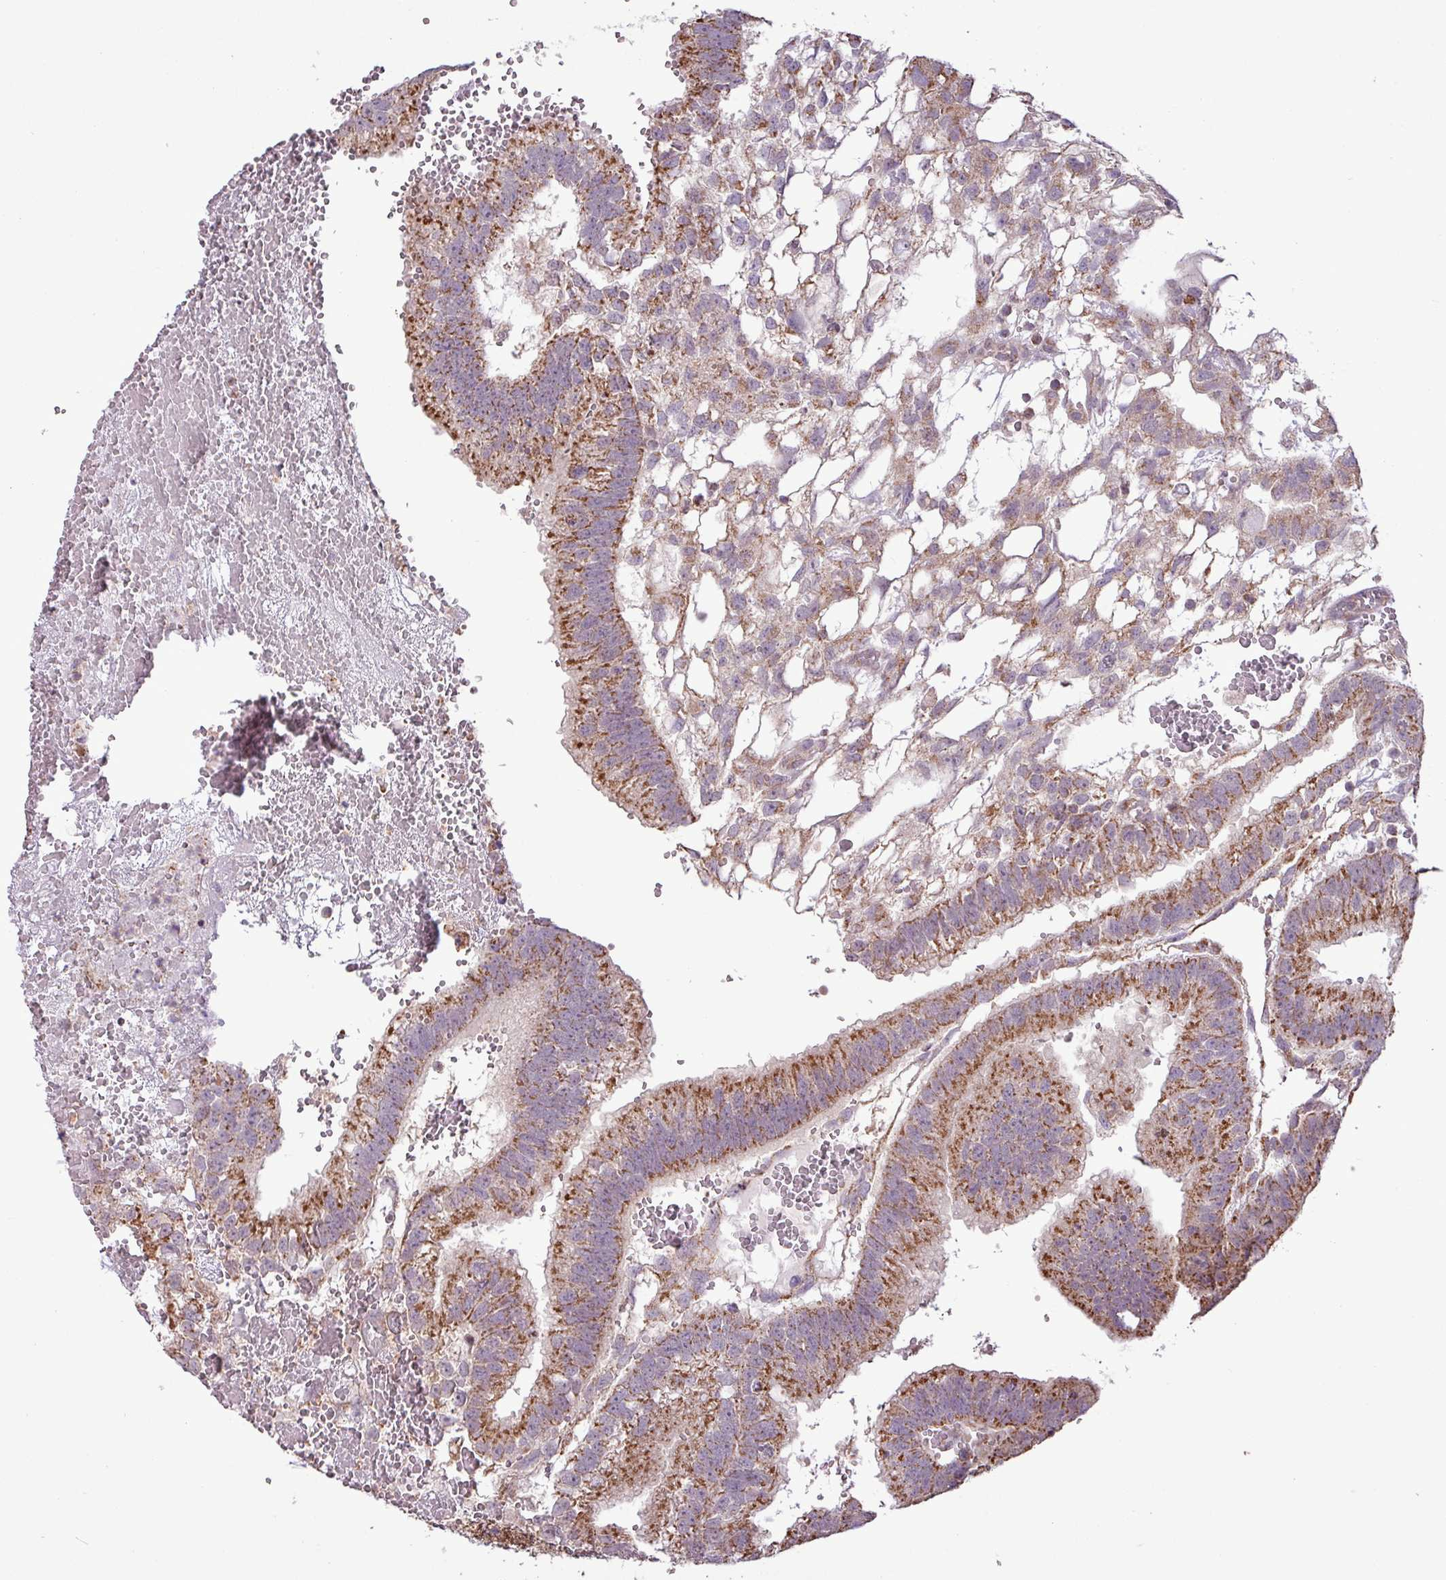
{"staining": {"intensity": "moderate", "quantity": ">75%", "location": "cytoplasmic/membranous"}, "tissue": "testis cancer", "cell_type": "Tumor cells", "image_type": "cancer", "snomed": [{"axis": "morphology", "description": "Normal tissue, NOS"}, {"axis": "morphology", "description": "Carcinoma, Embryonal, NOS"}, {"axis": "topography", "description": "Testis"}], "caption": "Embryonal carcinoma (testis) stained for a protein exhibits moderate cytoplasmic/membranous positivity in tumor cells. The staining was performed using DAB, with brown indicating positive protein expression. Nuclei are stained blue with hematoxylin.", "gene": "MCTP2", "patient": {"sex": "male", "age": 32}}